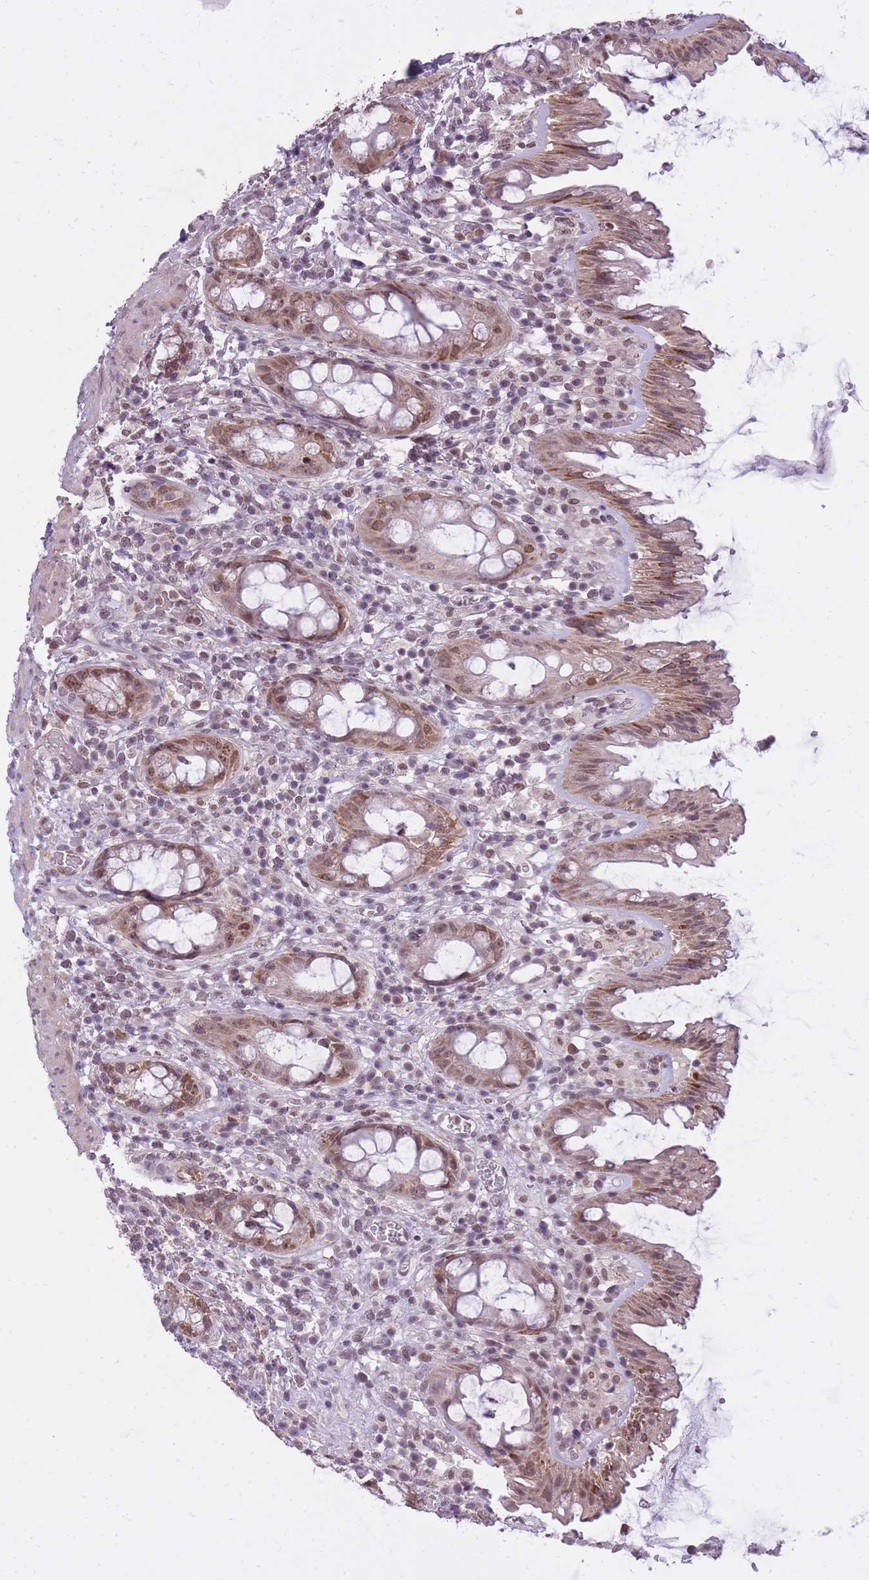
{"staining": {"intensity": "moderate", "quantity": ">75%", "location": "cytoplasmic/membranous,nuclear"}, "tissue": "rectum", "cell_type": "Glandular cells", "image_type": "normal", "snomed": [{"axis": "morphology", "description": "Normal tissue, NOS"}, {"axis": "topography", "description": "Rectum"}], "caption": "Protein staining of benign rectum exhibits moderate cytoplasmic/membranous,nuclear expression in about >75% of glandular cells.", "gene": "TIGD1", "patient": {"sex": "female", "age": 57}}